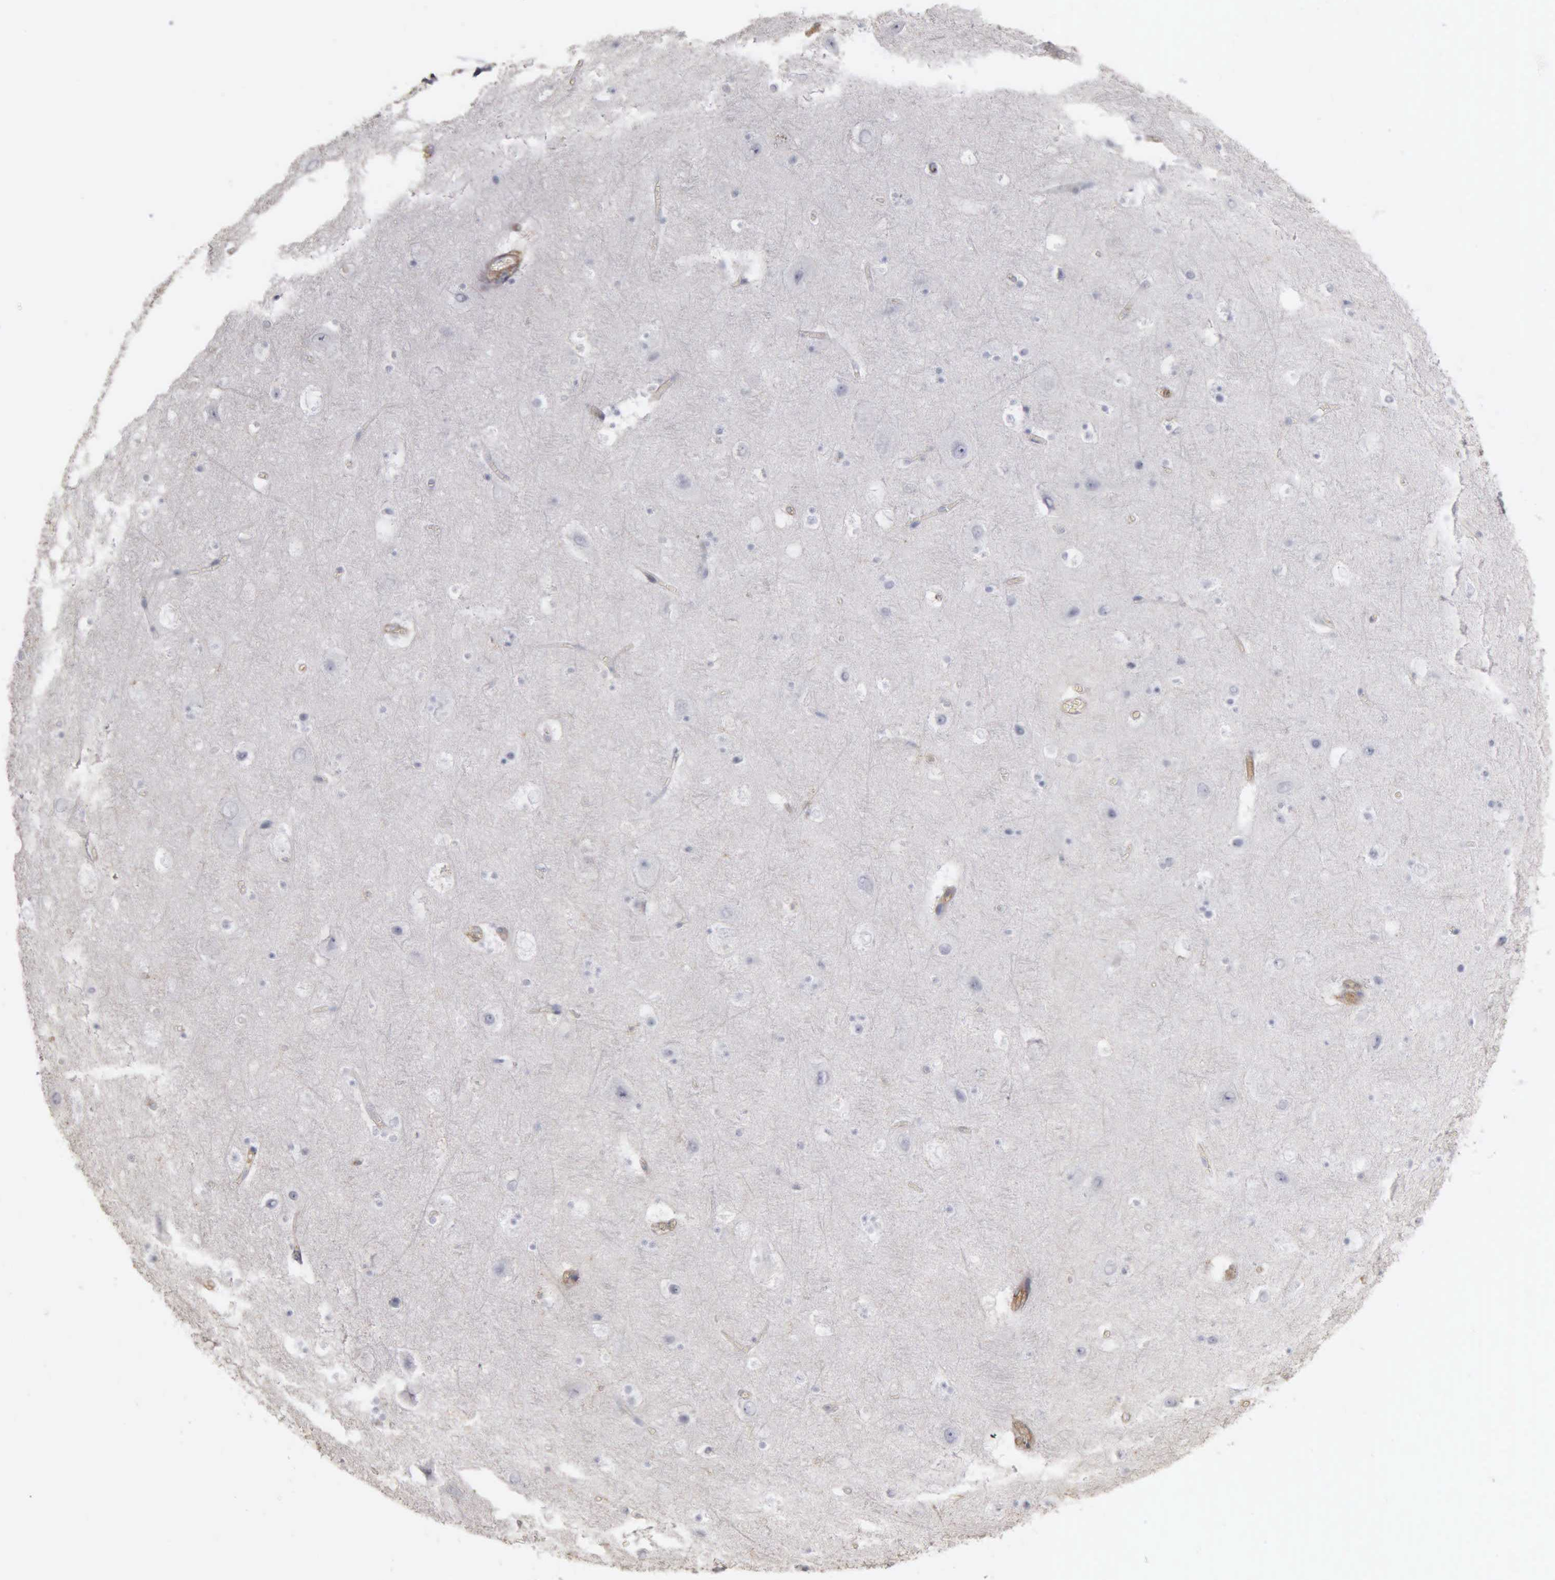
{"staining": {"intensity": "moderate", "quantity": "25%-75%", "location": "cytoplasmic/membranous"}, "tissue": "cerebral cortex", "cell_type": "Endothelial cells", "image_type": "normal", "snomed": [{"axis": "morphology", "description": "Normal tissue, NOS"}, {"axis": "topography", "description": "Cerebral cortex"}], "caption": "Immunohistochemical staining of benign cerebral cortex exhibits 25%-75% levels of moderate cytoplasmic/membranous protein expression in approximately 25%-75% of endothelial cells.", "gene": "CD99", "patient": {"sex": "male", "age": 45}}